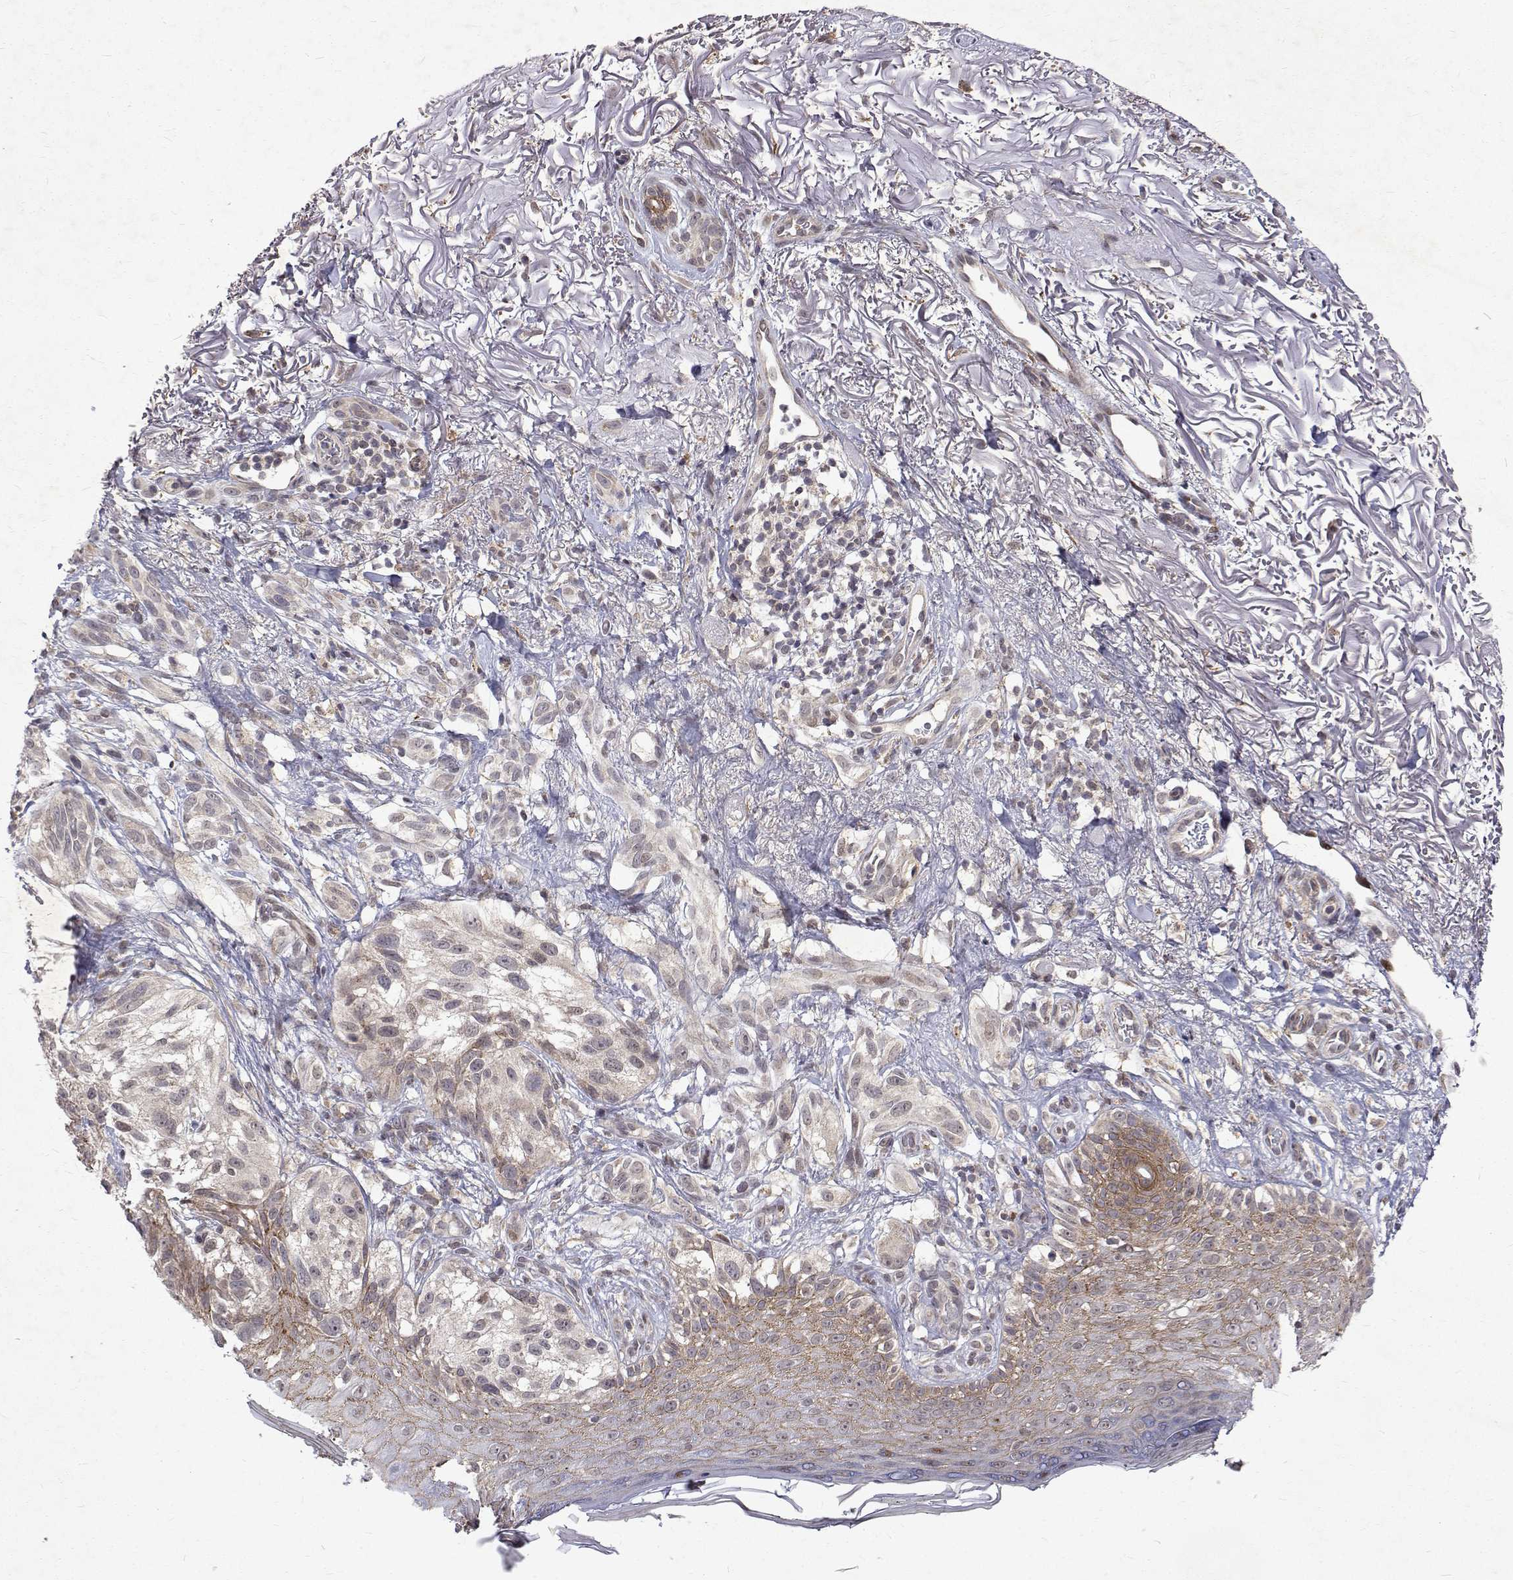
{"staining": {"intensity": "weak", "quantity": "25%-75%", "location": "nuclear"}, "tissue": "melanoma", "cell_type": "Tumor cells", "image_type": "cancer", "snomed": [{"axis": "morphology", "description": "Malignant melanoma, NOS"}, {"axis": "topography", "description": "Skin"}], "caption": "The image reveals a brown stain indicating the presence of a protein in the nuclear of tumor cells in melanoma.", "gene": "ALKBH8", "patient": {"sex": "female", "age": 86}}